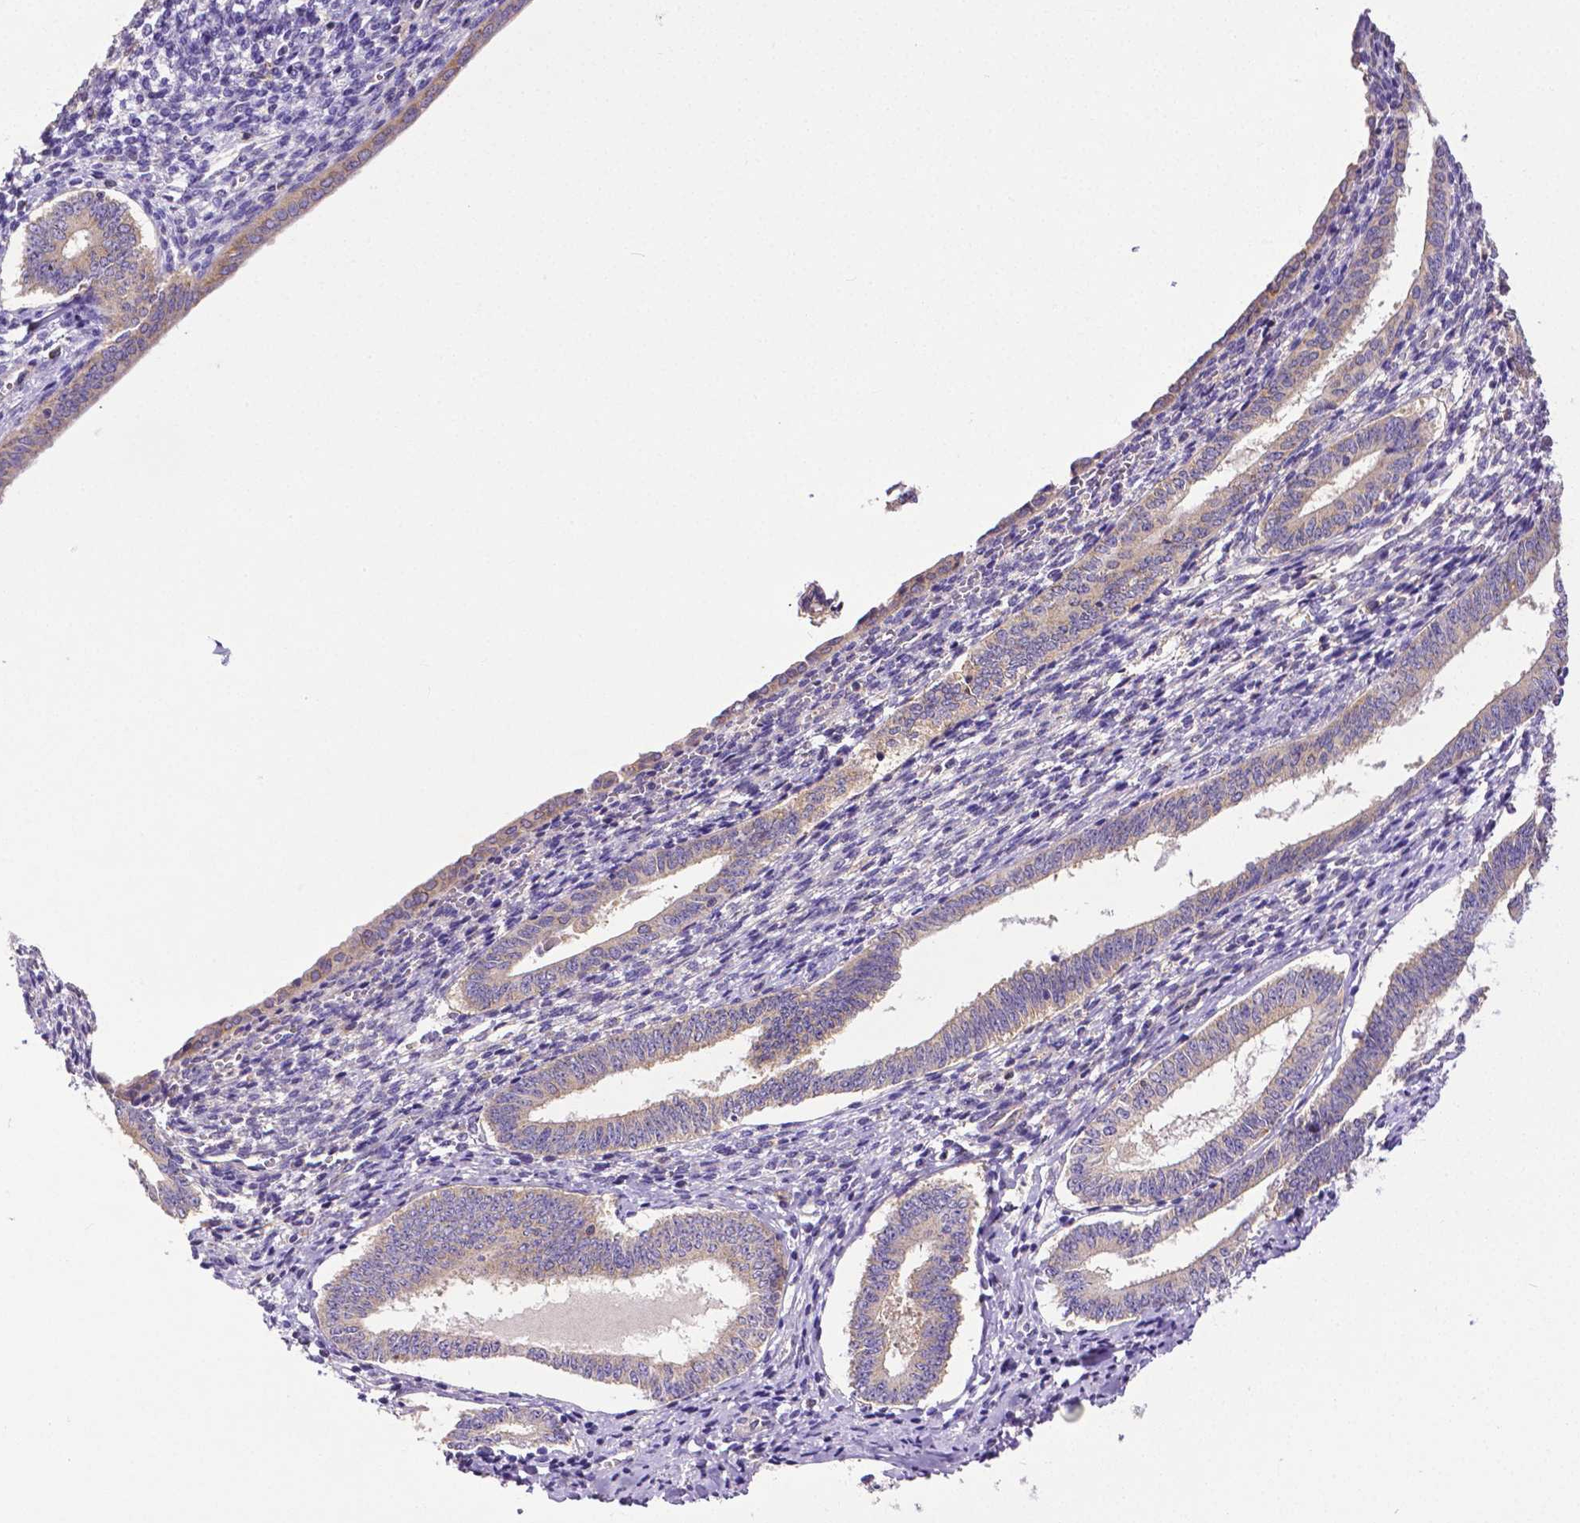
{"staining": {"intensity": "weak", "quantity": "<25%", "location": "cytoplasmic/membranous"}, "tissue": "cervical cancer", "cell_type": "Tumor cells", "image_type": "cancer", "snomed": [{"axis": "morphology", "description": "Squamous cell carcinoma, NOS"}, {"axis": "topography", "description": "Cervix"}], "caption": "This photomicrograph is of squamous cell carcinoma (cervical) stained with immunohistochemistry to label a protein in brown with the nuclei are counter-stained blue. There is no expression in tumor cells.", "gene": "DICER1", "patient": {"sex": "female", "age": 59}}